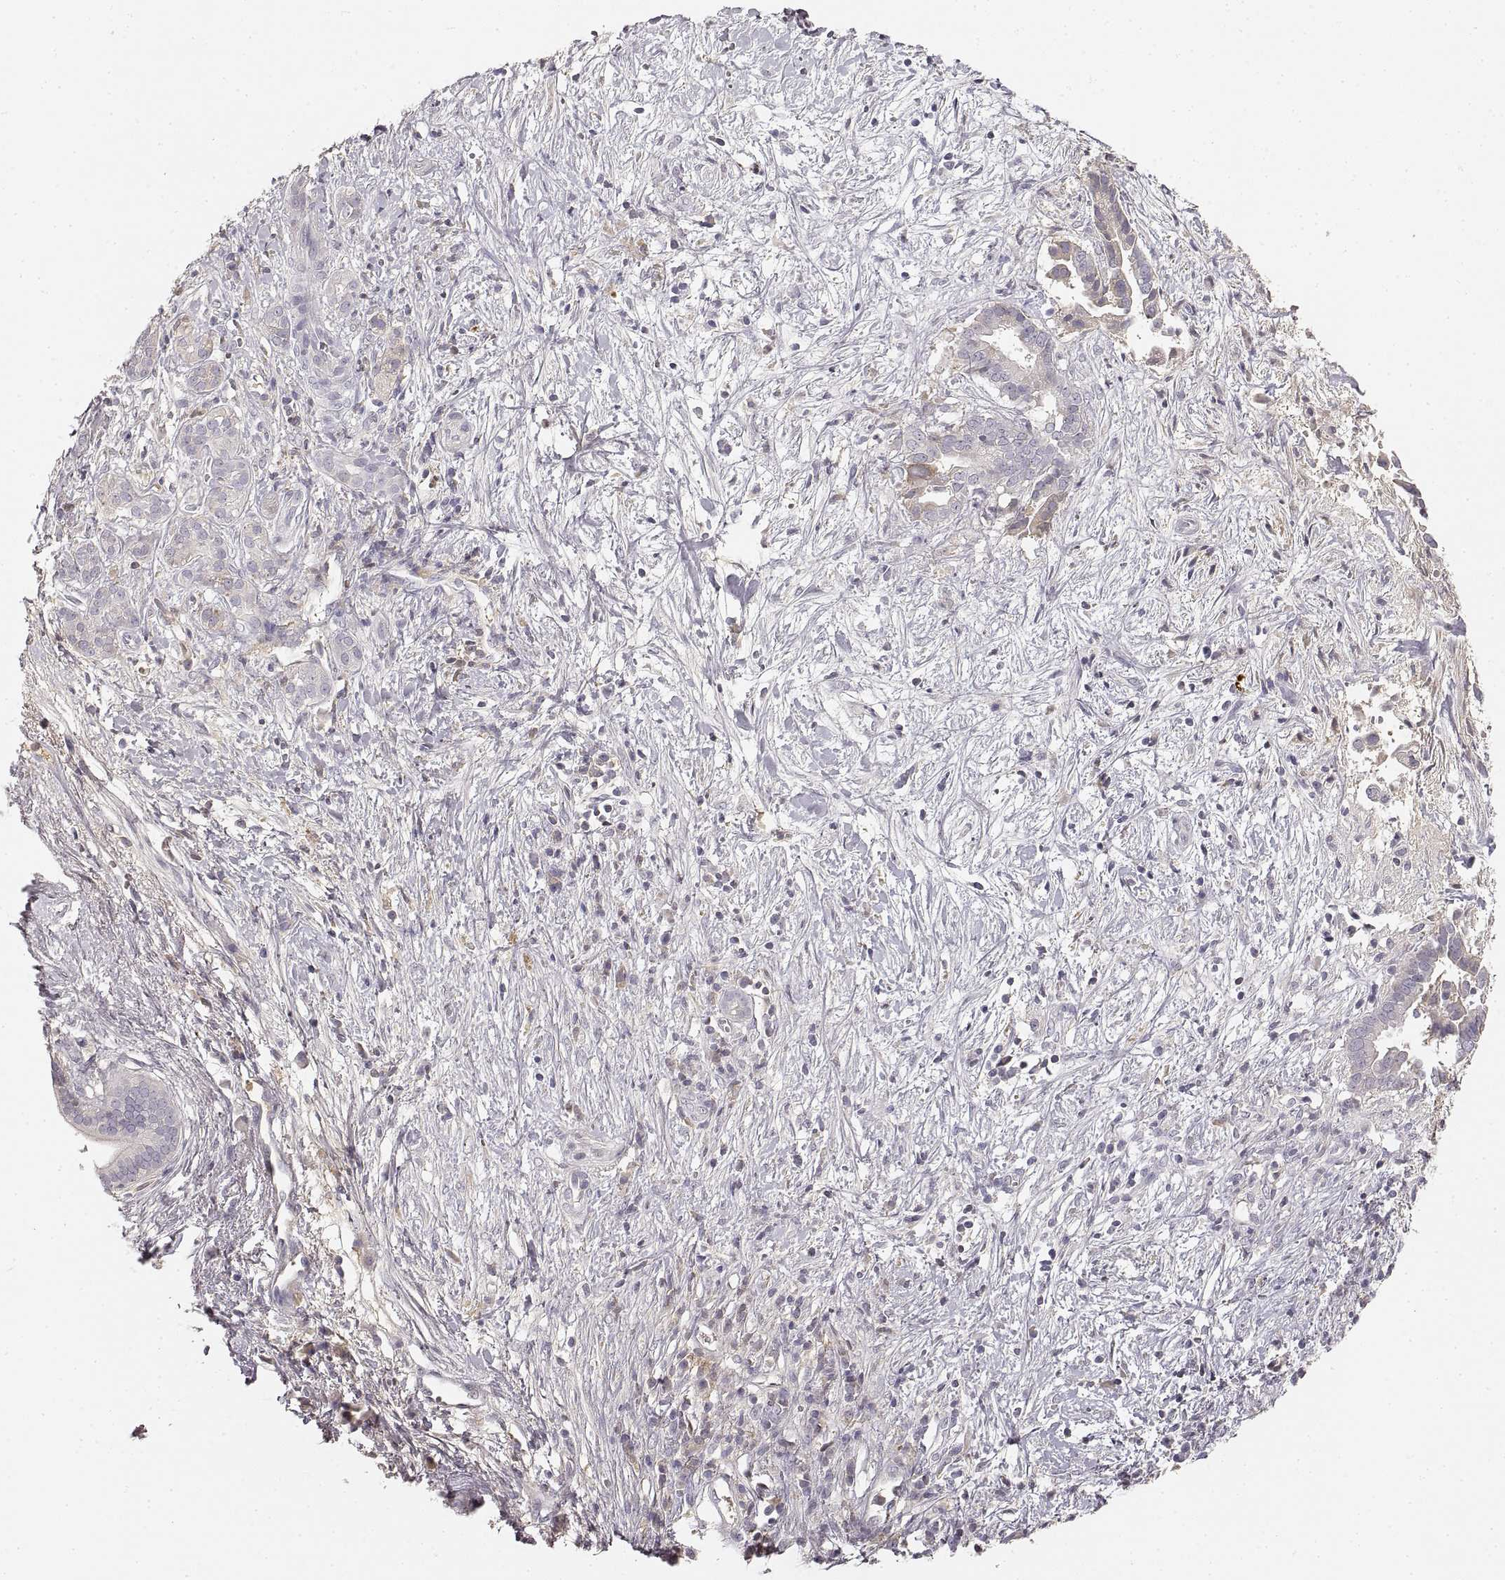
{"staining": {"intensity": "negative", "quantity": "none", "location": "none"}, "tissue": "pancreatic cancer", "cell_type": "Tumor cells", "image_type": "cancer", "snomed": [{"axis": "morphology", "description": "Adenocarcinoma, NOS"}, {"axis": "topography", "description": "Pancreas"}], "caption": "The image reveals no staining of tumor cells in pancreatic cancer (adenocarcinoma). The staining is performed using DAB (3,3'-diaminobenzidine) brown chromogen with nuclei counter-stained in using hematoxylin.", "gene": "RUNDC3A", "patient": {"sex": "male", "age": 61}}